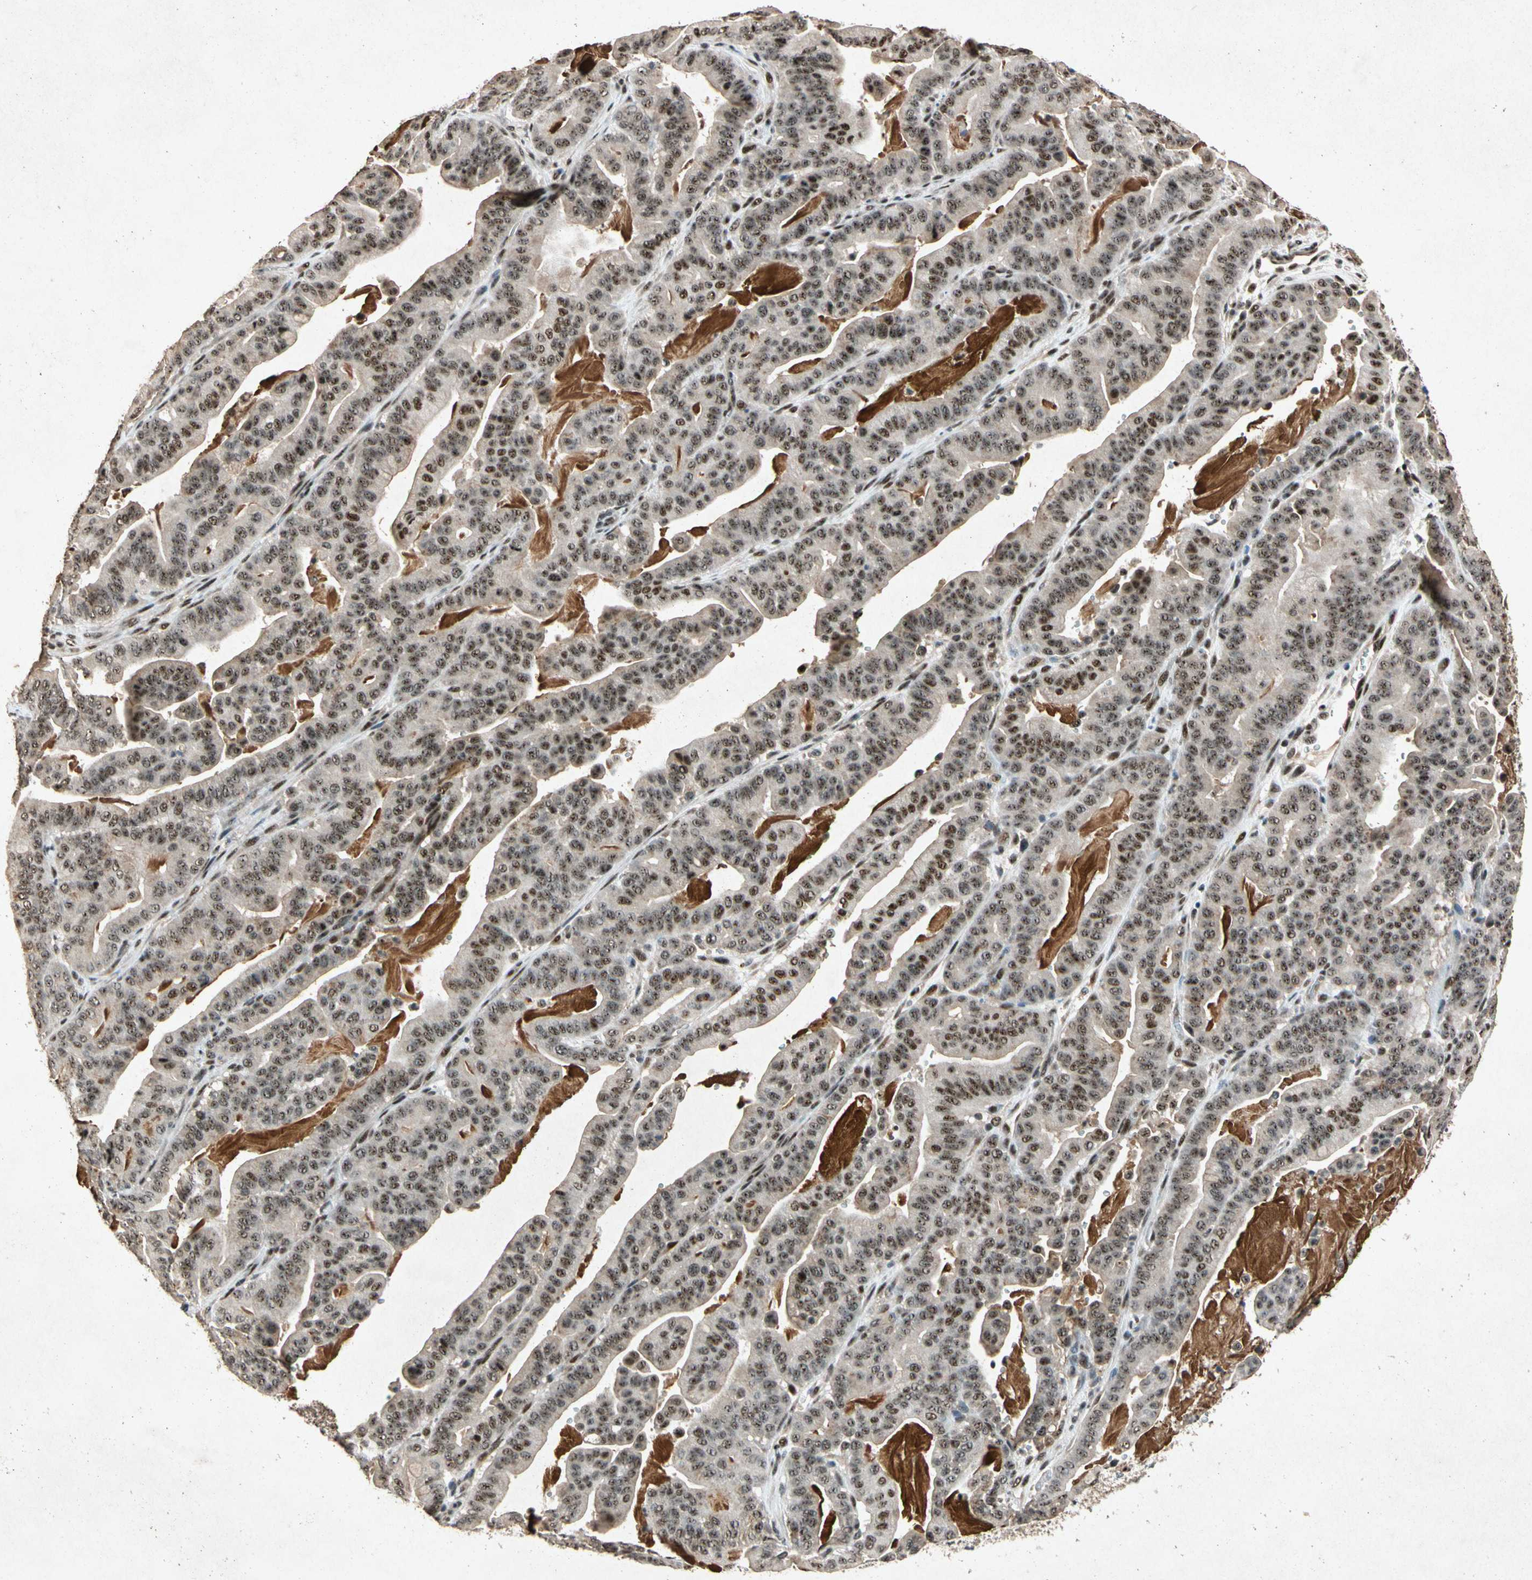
{"staining": {"intensity": "moderate", "quantity": ">75%", "location": "nuclear"}, "tissue": "pancreatic cancer", "cell_type": "Tumor cells", "image_type": "cancer", "snomed": [{"axis": "morphology", "description": "Adenocarcinoma, NOS"}, {"axis": "topography", "description": "Pancreas"}], "caption": "DAB (3,3'-diaminobenzidine) immunohistochemical staining of pancreatic cancer exhibits moderate nuclear protein staining in about >75% of tumor cells. Nuclei are stained in blue.", "gene": "PML", "patient": {"sex": "male", "age": 63}}